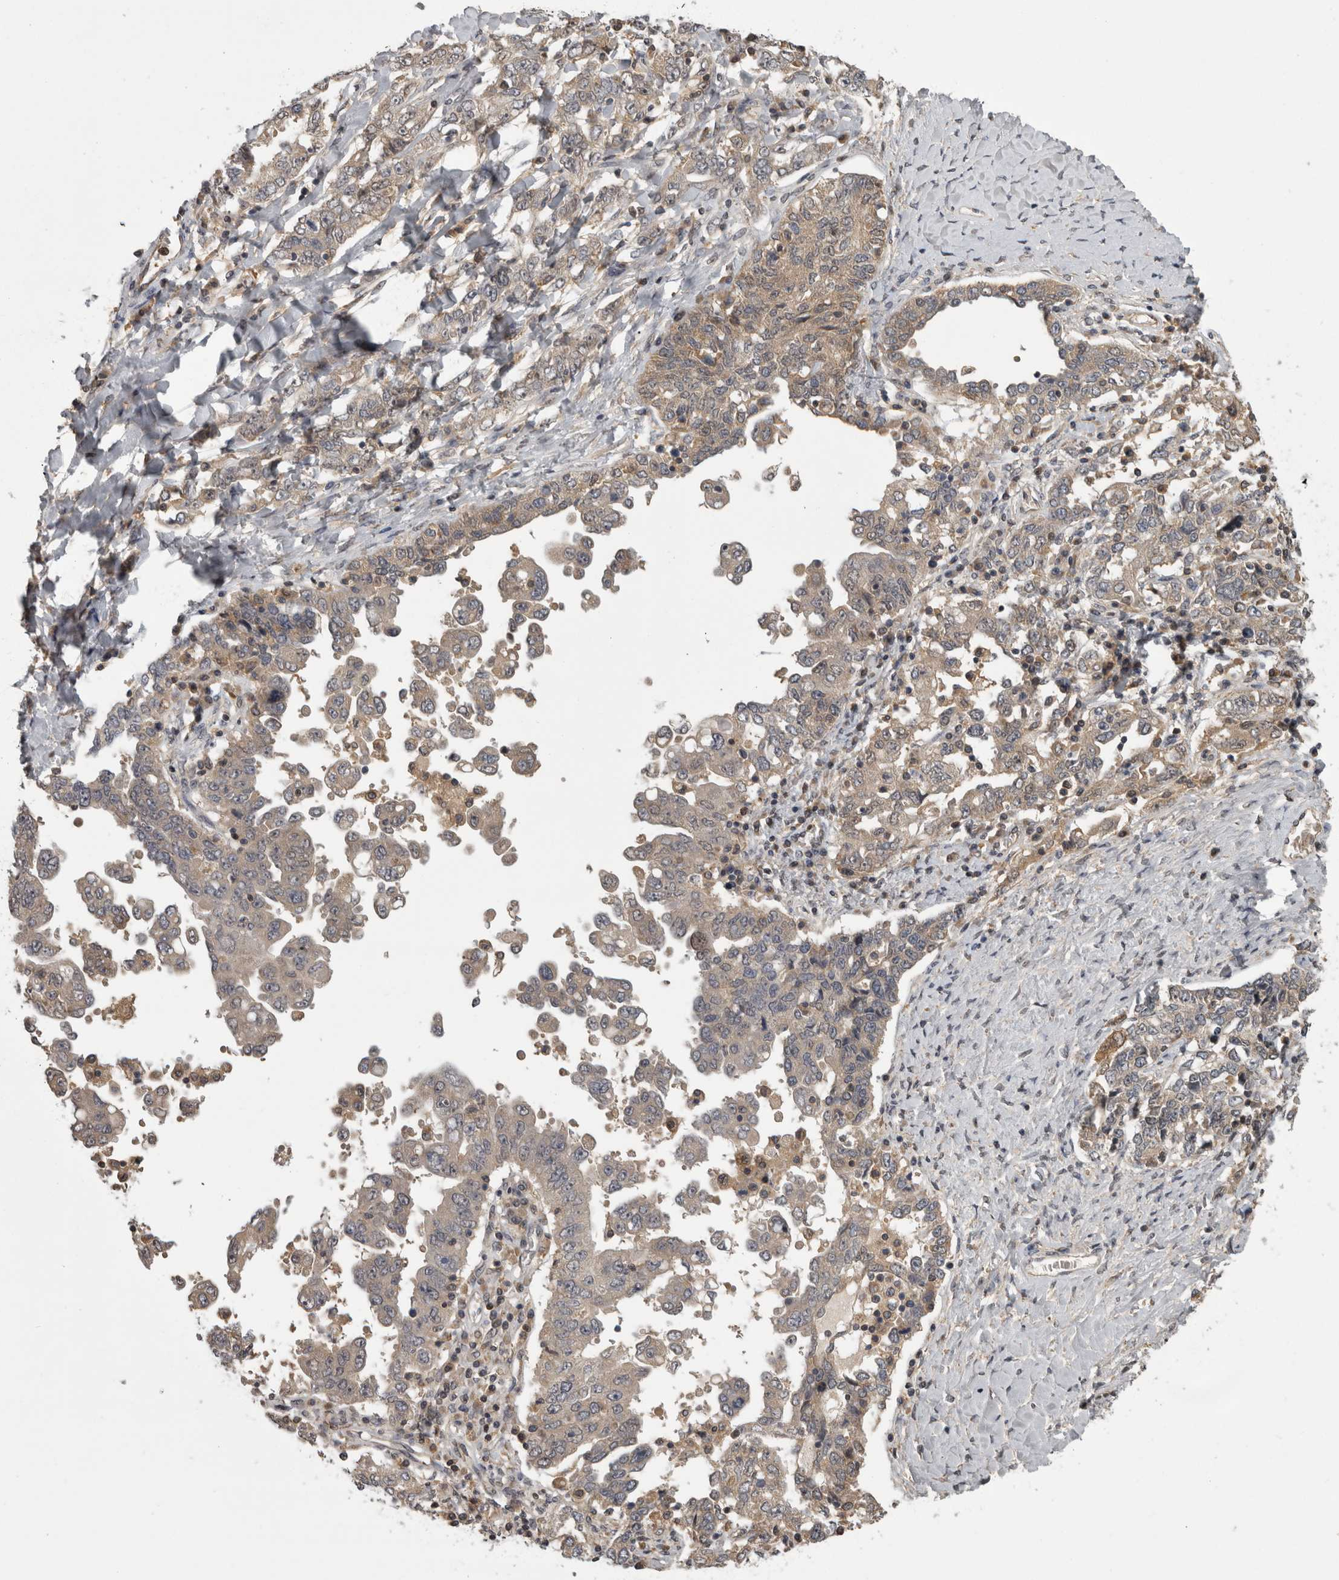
{"staining": {"intensity": "weak", "quantity": ">75%", "location": "cytoplasmic/membranous,nuclear"}, "tissue": "ovarian cancer", "cell_type": "Tumor cells", "image_type": "cancer", "snomed": [{"axis": "morphology", "description": "Carcinoma, endometroid"}, {"axis": "topography", "description": "Ovary"}], "caption": "Brown immunohistochemical staining in human endometroid carcinoma (ovarian) exhibits weak cytoplasmic/membranous and nuclear positivity in approximately >75% of tumor cells.", "gene": "APRT", "patient": {"sex": "female", "age": 62}}